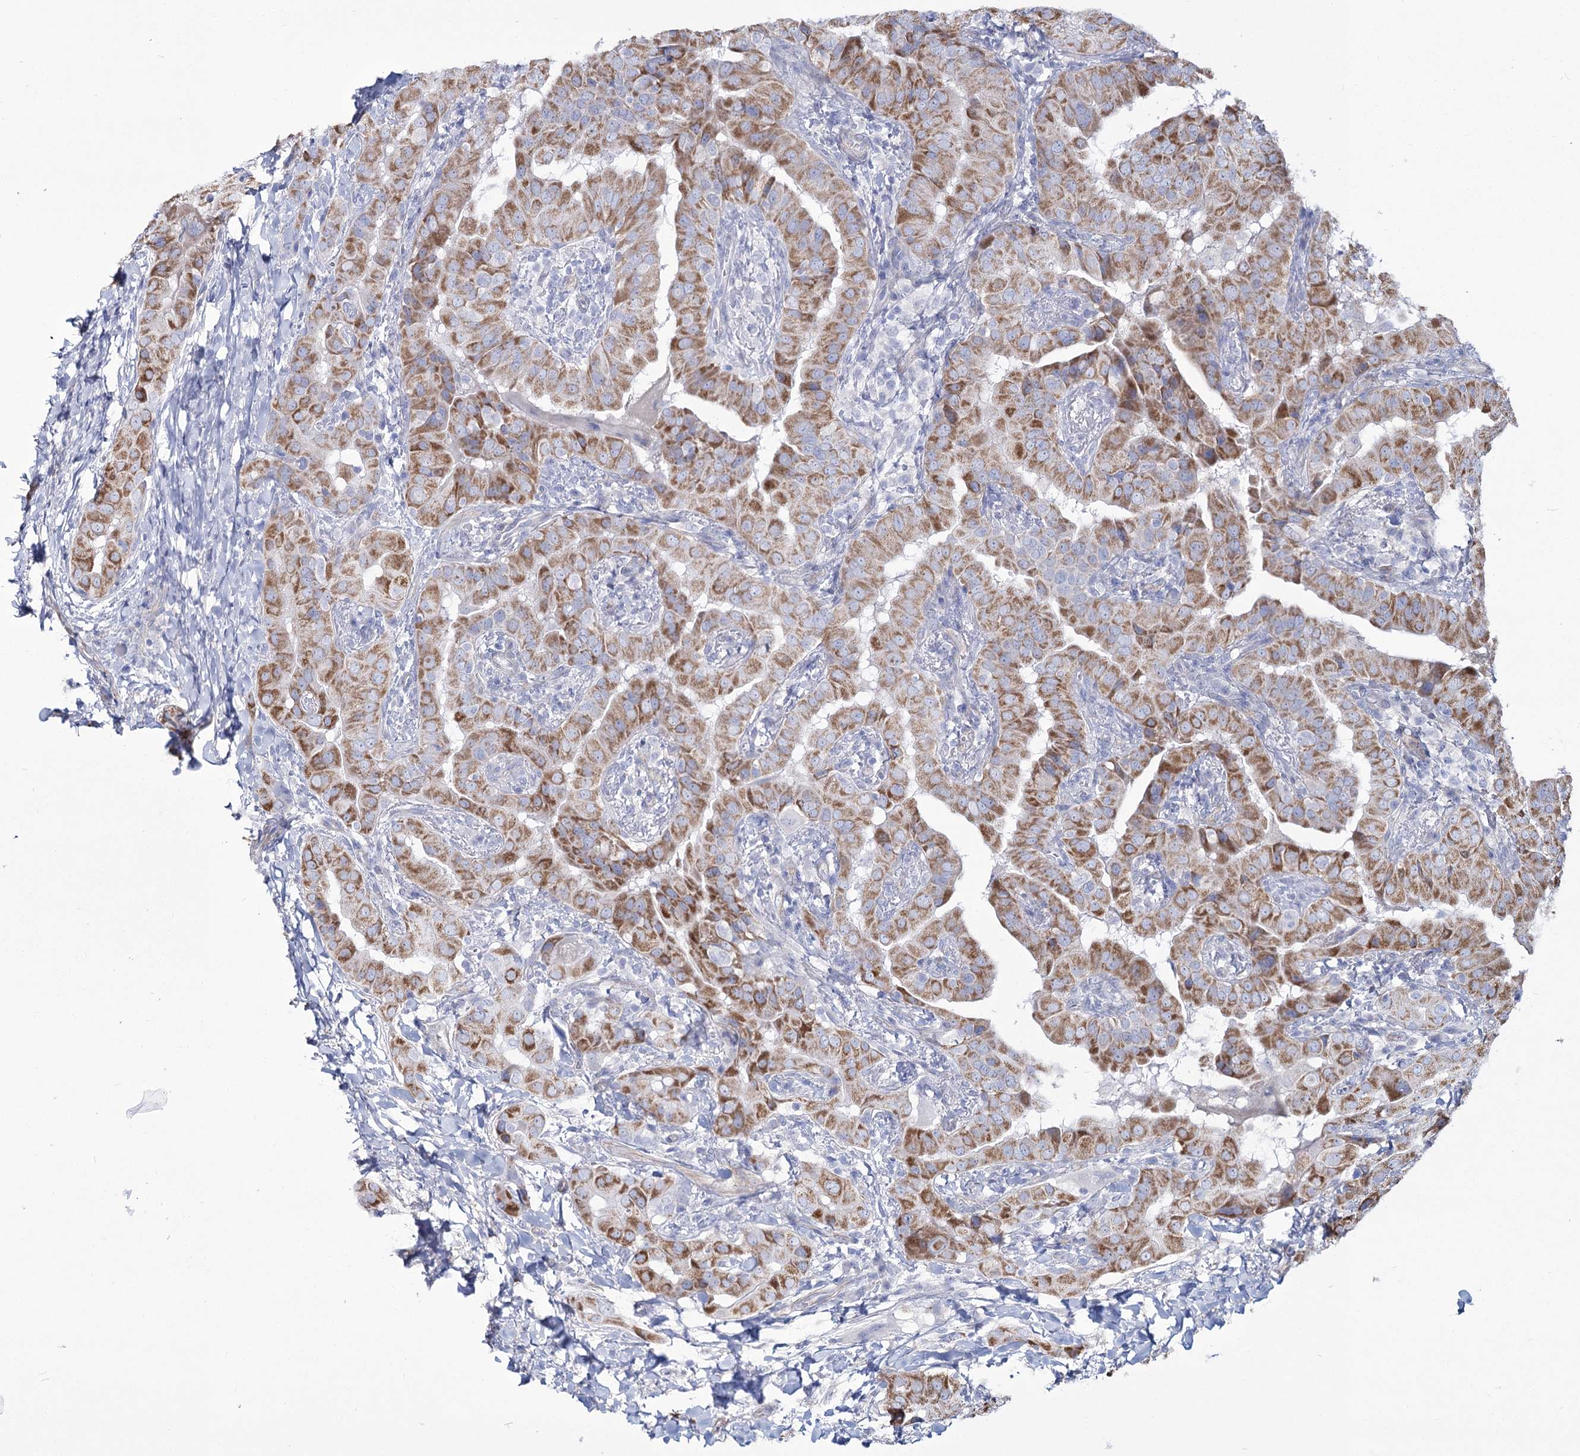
{"staining": {"intensity": "moderate", "quantity": ">75%", "location": "cytoplasmic/membranous"}, "tissue": "thyroid cancer", "cell_type": "Tumor cells", "image_type": "cancer", "snomed": [{"axis": "morphology", "description": "Papillary adenocarcinoma, NOS"}, {"axis": "topography", "description": "Thyroid gland"}], "caption": "Human papillary adenocarcinoma (thyroid) stained for a protein (brown) shows moderate cytoplasmic/membranous positive positivity in about >75% of tumor cells.", "gene": "ME3", "patient": {"sex": "male", "age": 33}}